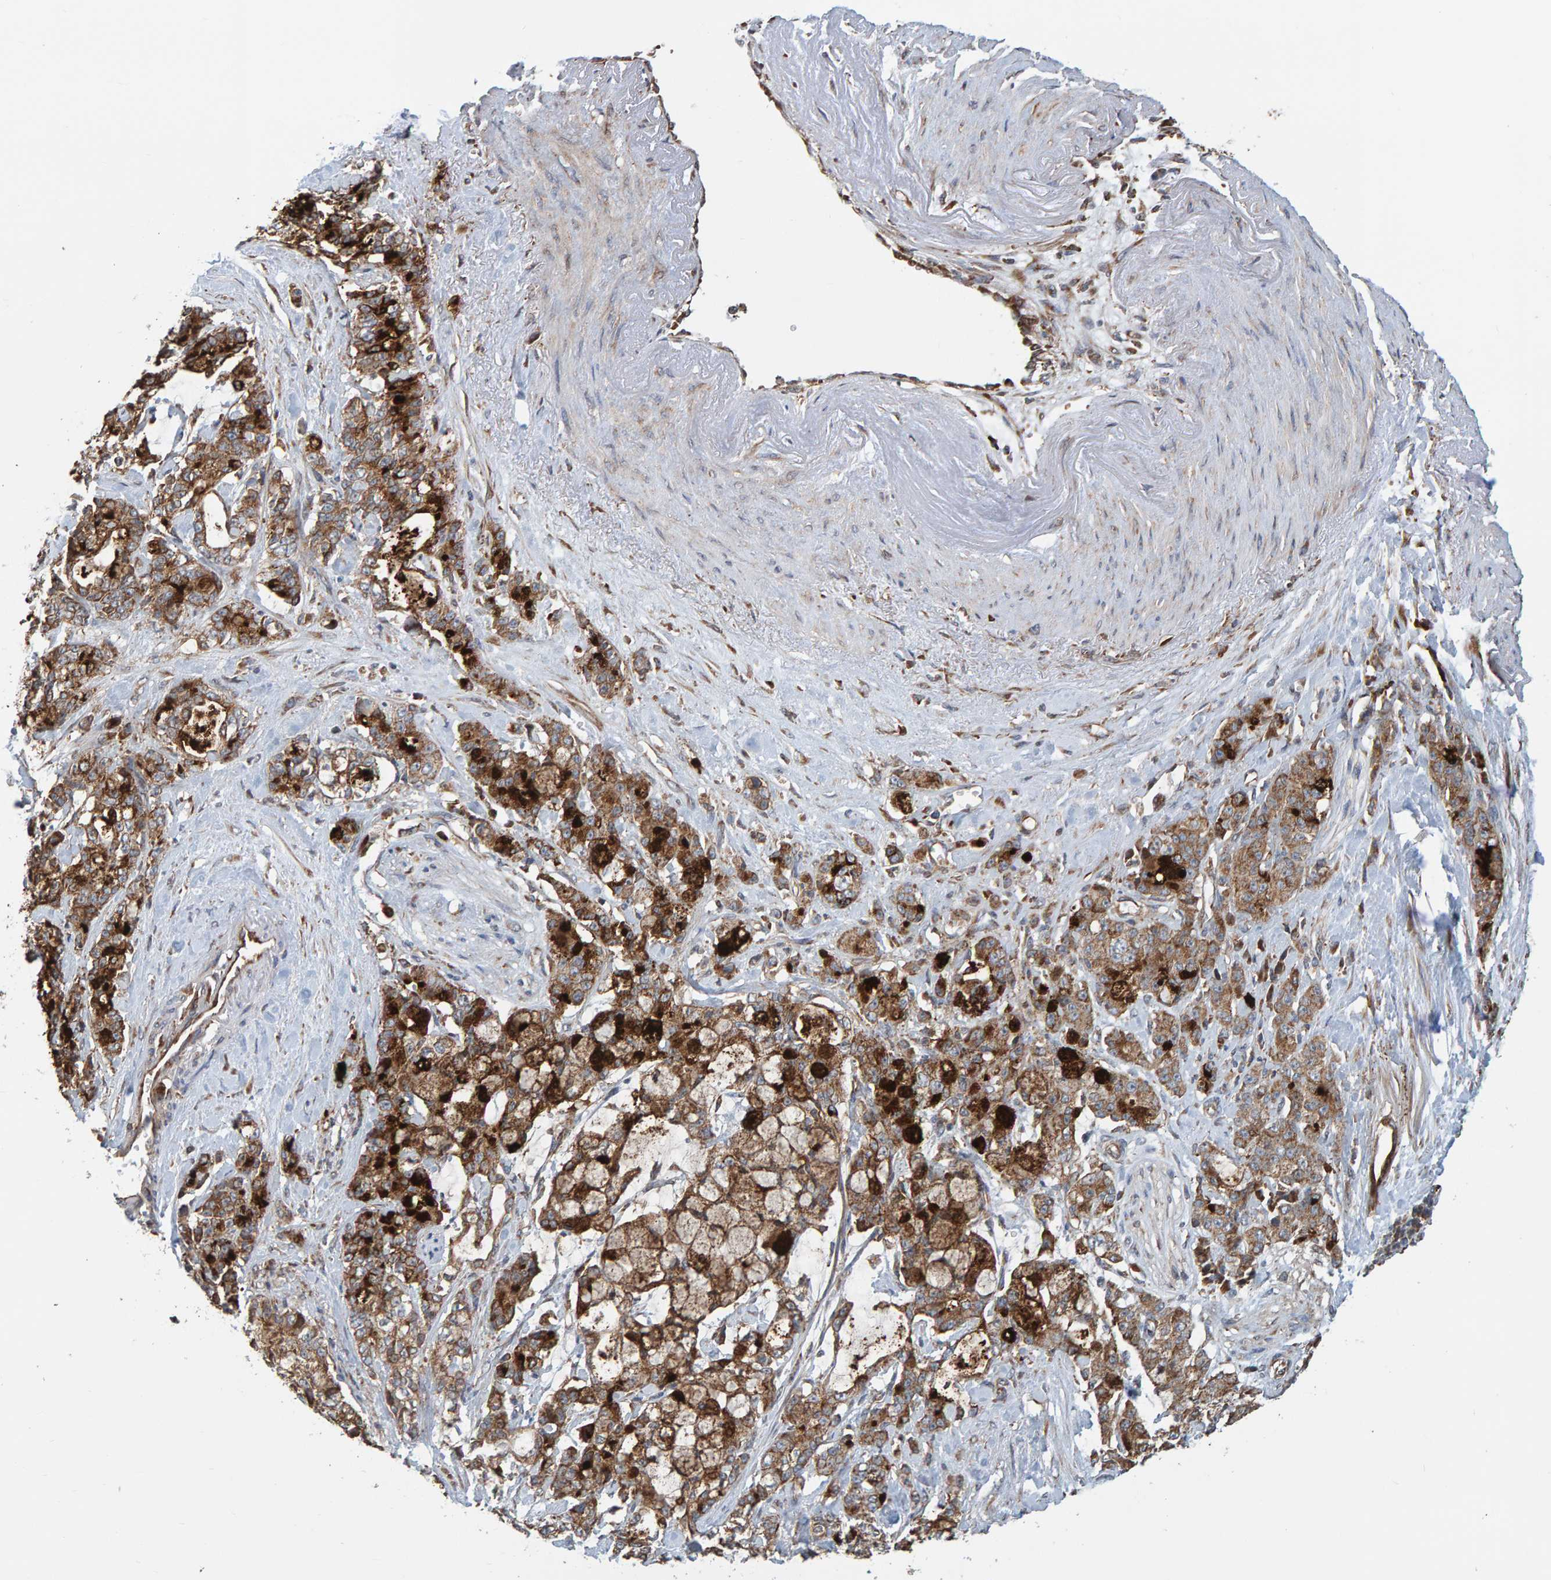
{"staining": {"intensity": "strong", "quantity": ">75%", "location": "cytoplasmic/membranous"}, "tissue": "pancreatic cancer", "cell_type": "Tumor cells", "image_type": "cancer", "snomed": [{"axis": "morphology", "description": "Adenocarcinoma, NOS"}, {"axis": "topography", "description": "Pancreas"}], "caption": "This is an image of IHC staining of pancreatic cancer, which shows strong positivity in the cytoplasmic/membranous of tumor cells.", "gene": "MRPL45", "patient": {"sex": "female", "age": 73}}